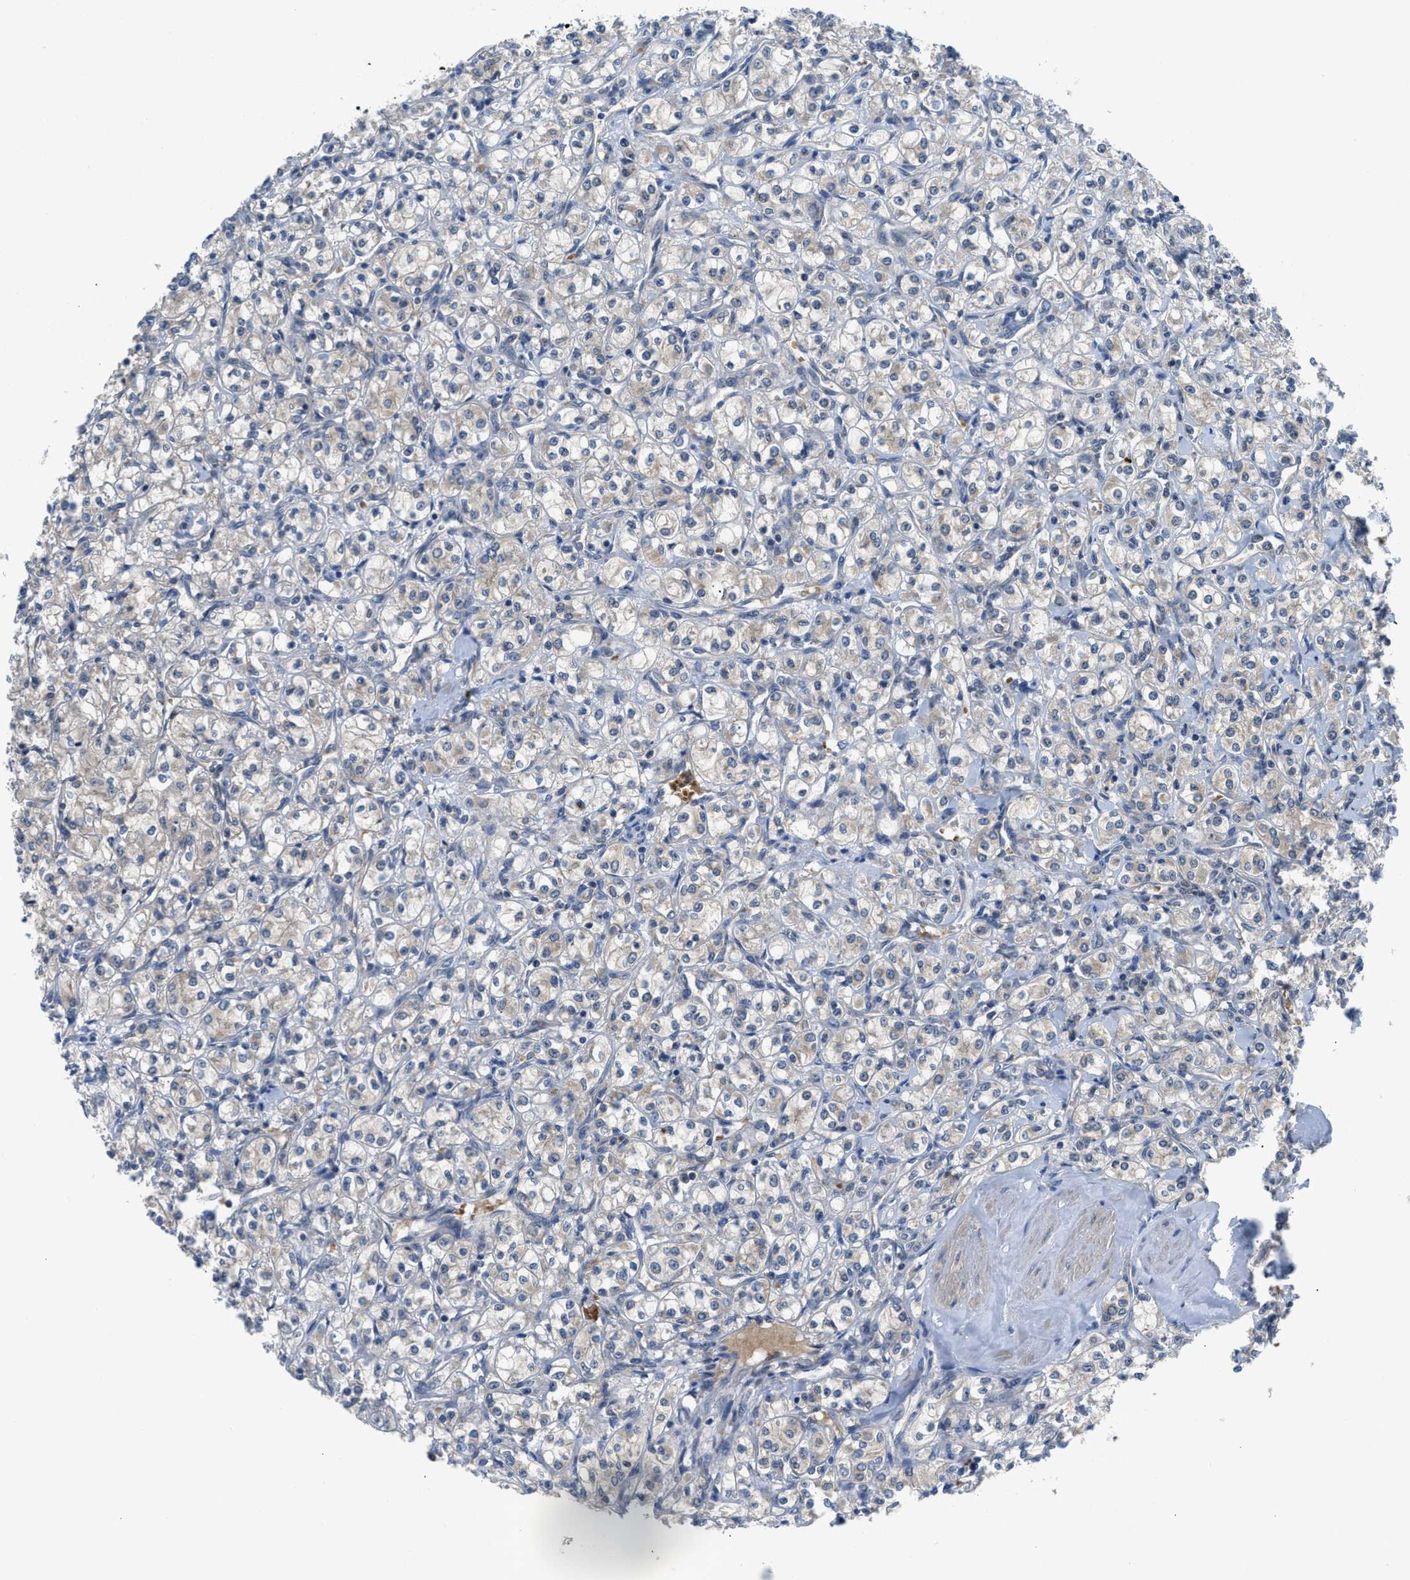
{"staining": {"intensity": "weak", "quantity": "25%-75%", "location": "cytoplasmic/membranous"}, "tissue": "renal cancer", "cell_type": "Tumor cells", "image_type": "cancer", "snomed": [{"axis": "morphology", "description": "Adenocarcinoma, NOS"}, {"axis": "topography", "description": "Kidney"}], "caption": "An immunohistochemistry photomicrograph of tumor tissue is shown. Protein staining in brown highlights weak cytoplasmic/membranous positivity in adenocarcinoma (renal) within tumor cells. The staining is performed using DAB brown chromogen to label protein expression. The nuclei are counter-stained blue using hematoxylin.", "gene": "PDE7A", "patient": {"sex": "male", "age": 77}}